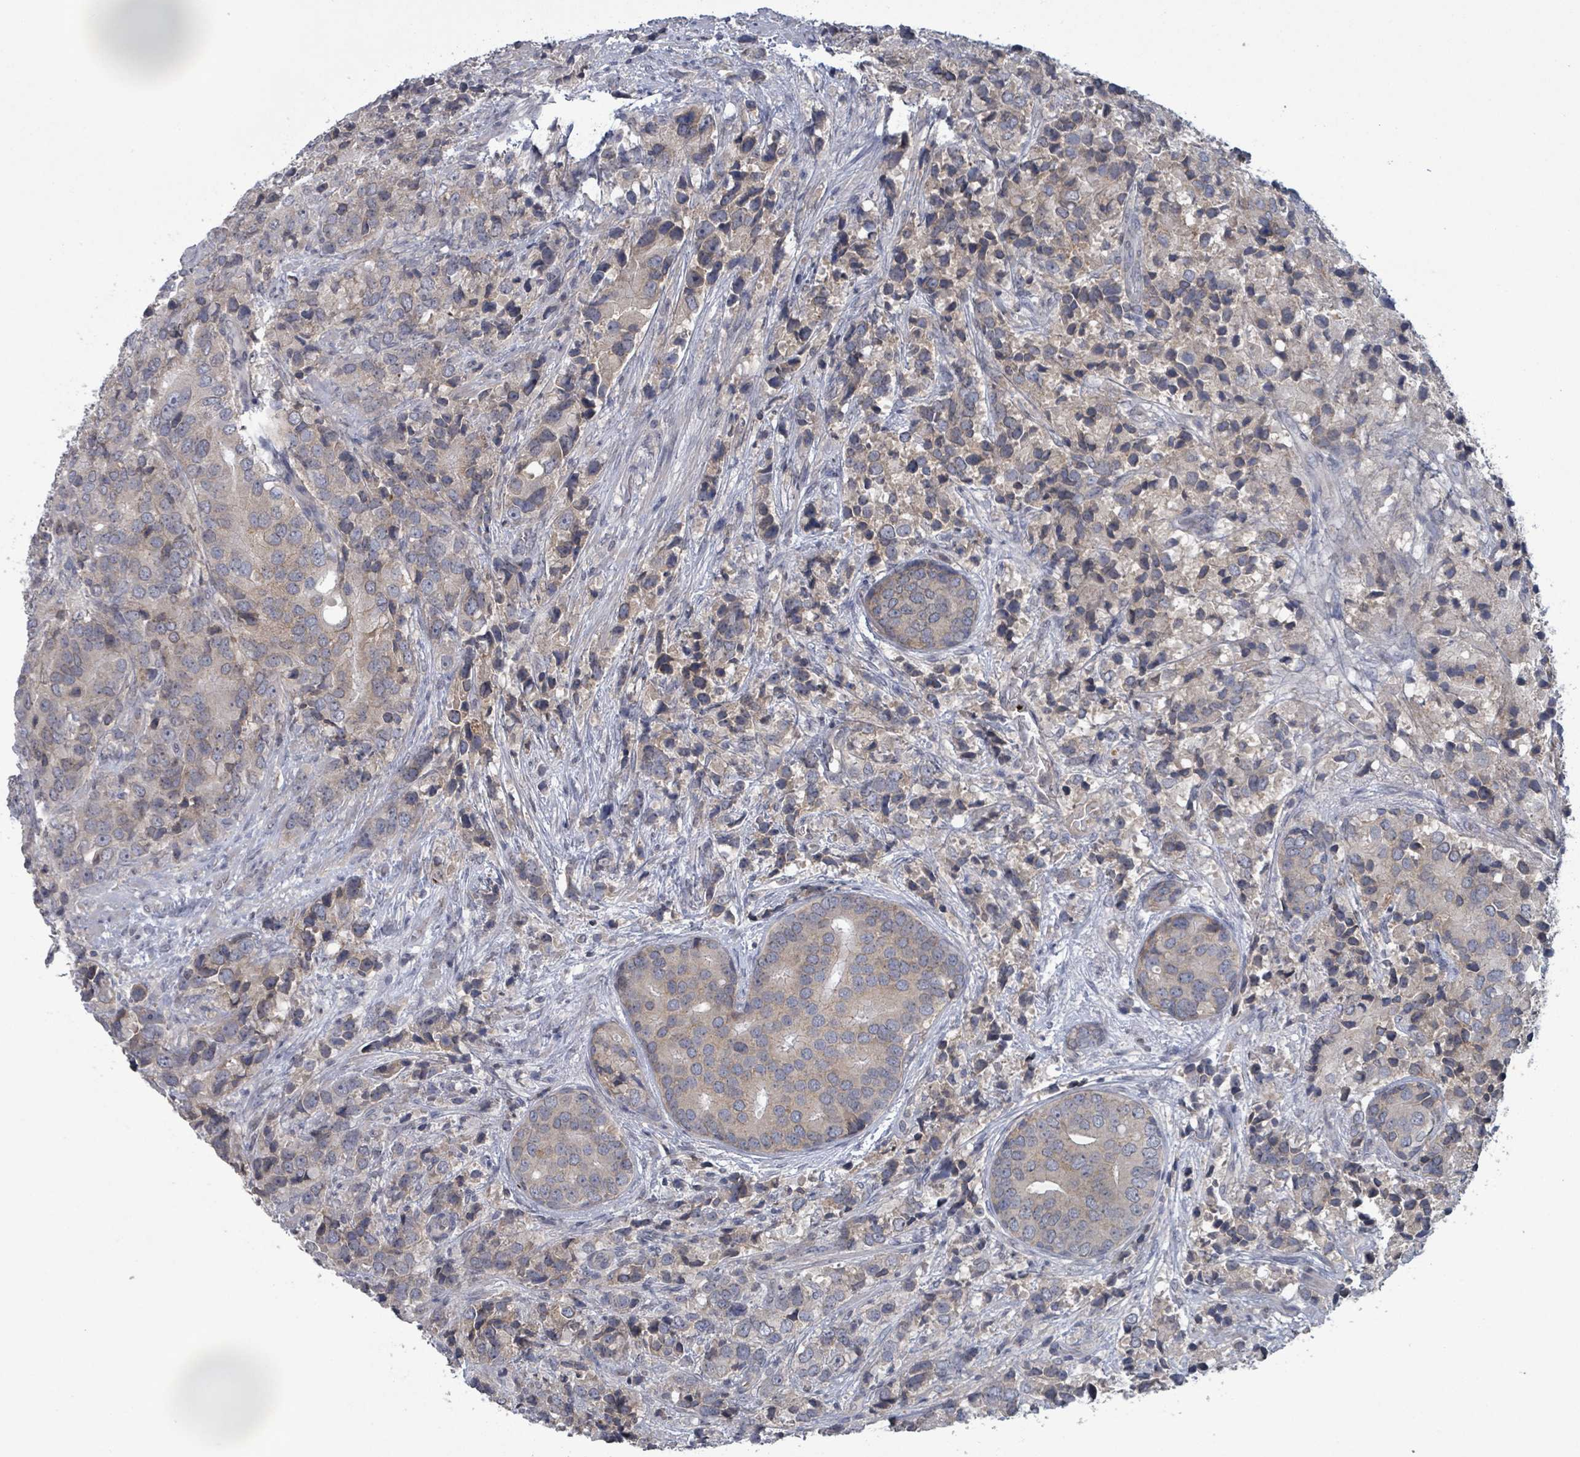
{"staining": {"intensity": "weak", "quantity": "<25%", "location": "cytoplasmic/membranous"}, "tissue": "prostate cancer", "cell_type": "Tumor cells", "image_type": "cancer", "snomed": [{"axis": "morphology", "description": "Adenocarcinoma, High grade"}, {"axis": "topography", "description": "Prostate"}], "caption": "Micrograph shows no protein staining in tumor cells of prostate cancer tissue.", "gene": "GRM8", "patient": {"sex": "male", "age": 62}}